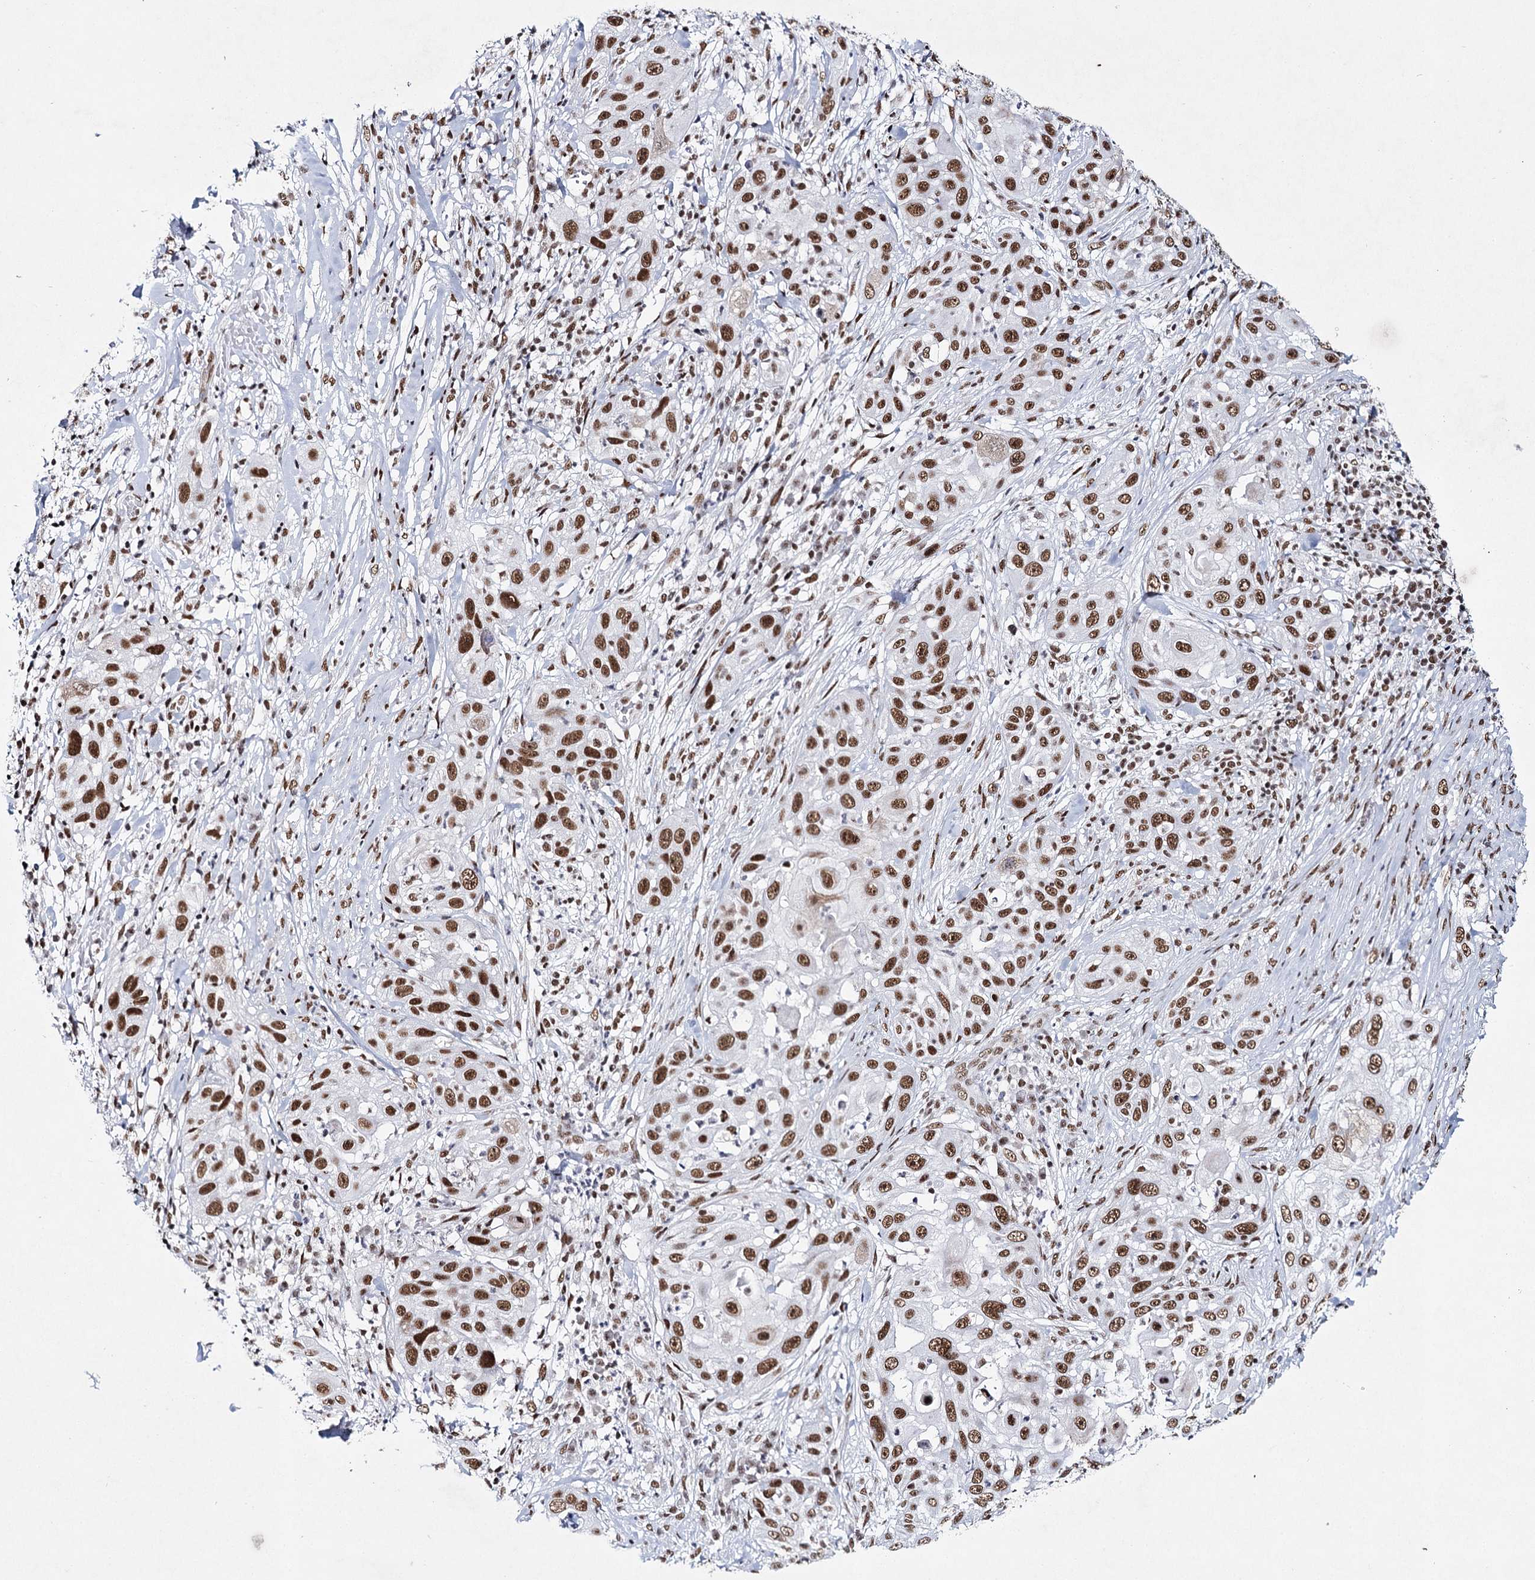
{"staining": {"intensity": "moderate", "quantity": ">75%", "location": "cytoplasmic/membranous,nuclear"}, "tissue": "skin cancer", "cell_type": "Tumor cells", "image_type": "cancer", "snomed": [{"axis": "morphology", "description": "Squamous cell carcinoma, NOS"}, {"axis": "topography", "description": "Skin"}], "caption": "Protein staining by immunohistochemistry (IHC) exhibits moderate cytoplasmic/membranous and nuclear positivity in about >75% of tumor cells in skin cancer (squamous cell carcinoma). (DAB = brown stain, brightfield microscopy at high magnification).", "gene": "SCAF8", "patient": {"sex": "female", "age": 44}}